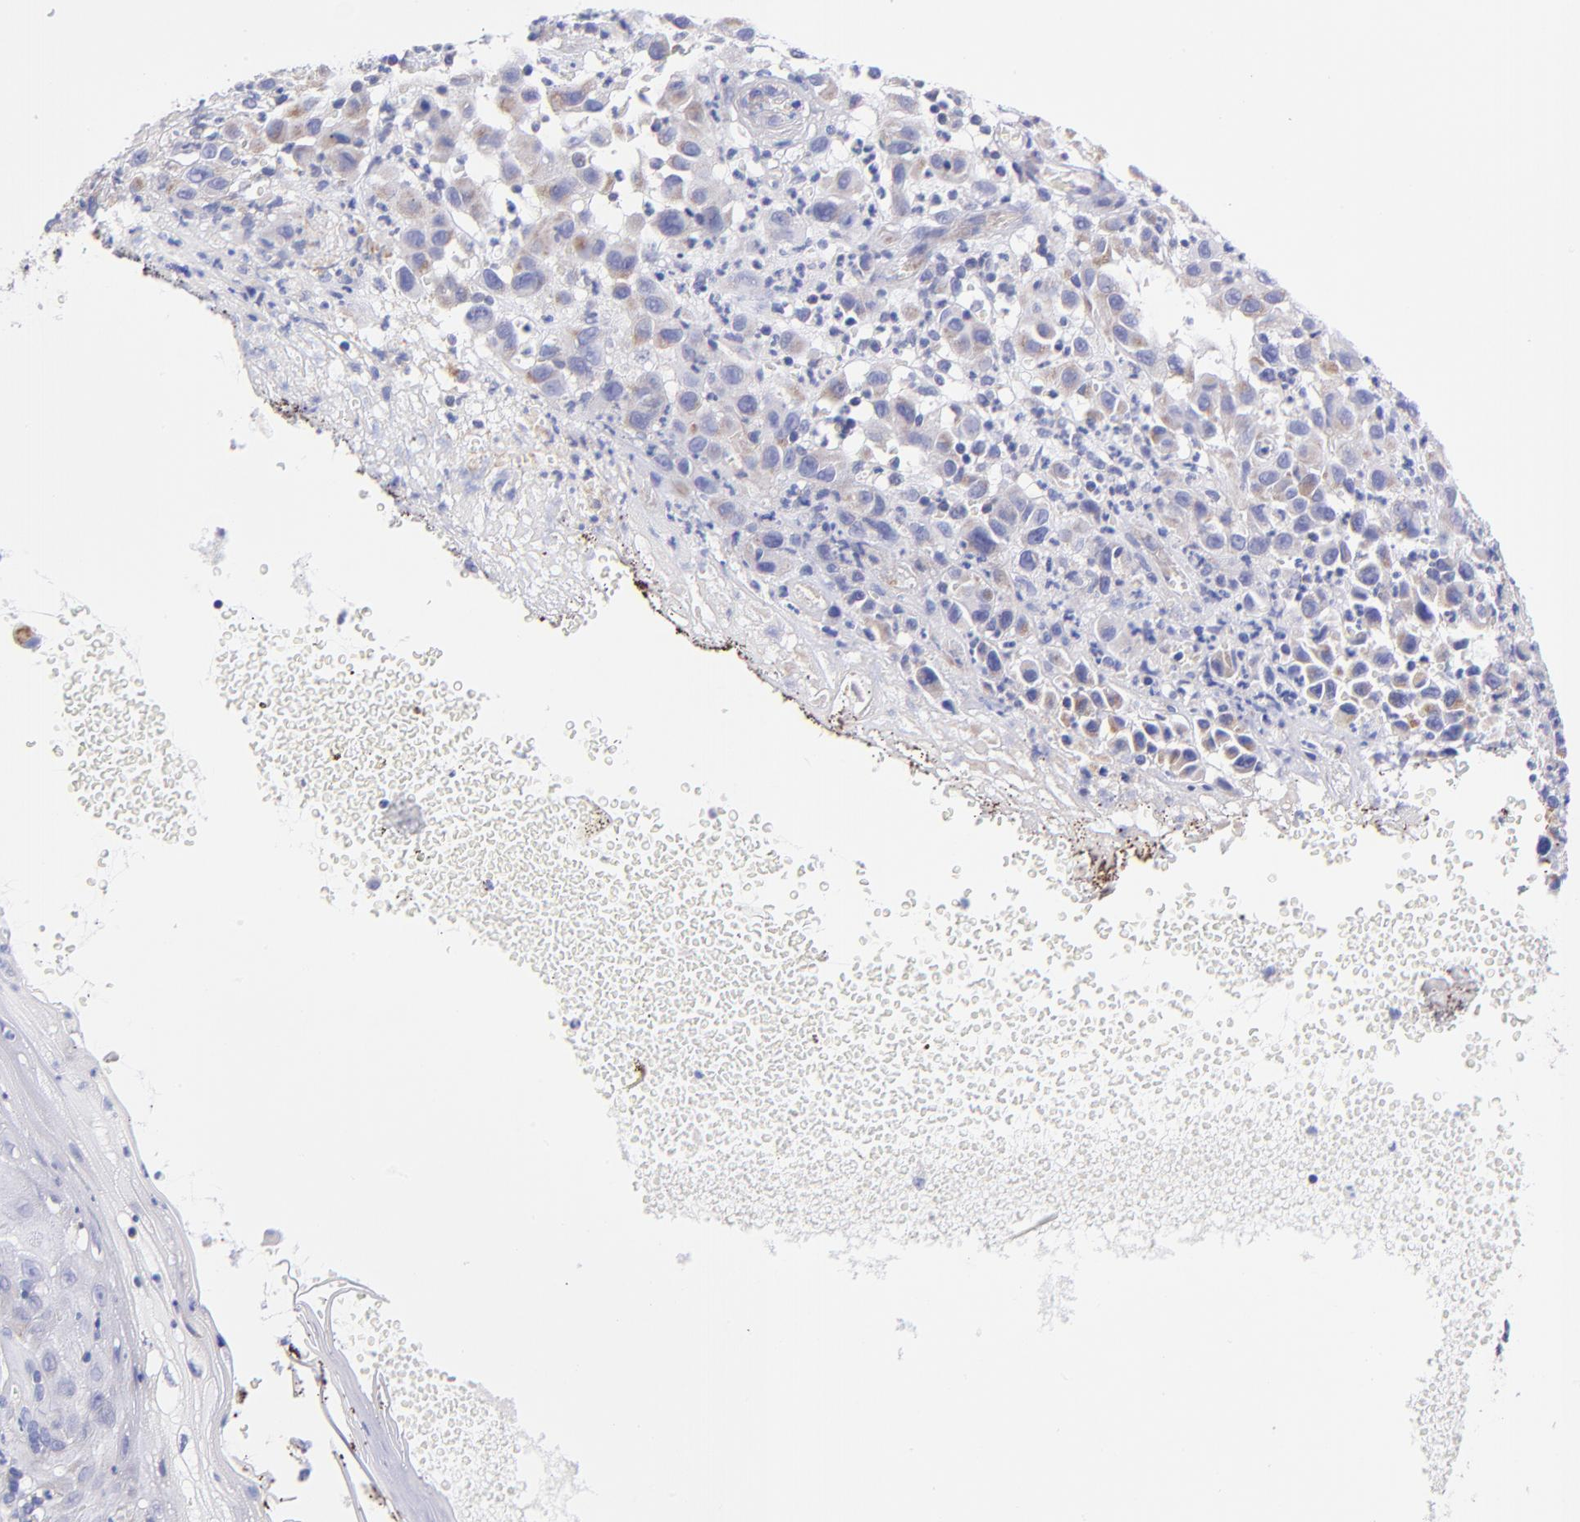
{"staining": {"intensity": "moderate", "quantity": "25%-75%", "location": "cytoplasmic/membranous"}, "tissue": "melanoma", "cell_type": "Tumor cells", "image_type": "cancer", "snomed": [{"axis": "morphology", "description": "Malignant melanoma, NOS"}, {"axis": "topography", "description": "Skin"}], "caption": "Protein staining of malignant melanoma tissue shows moderate cytoplasmic/membranous positivity in about 25%-75% of tumor cells.", "gene": "NDUFB7", "patient": {"sex": "female", "age": 21}}